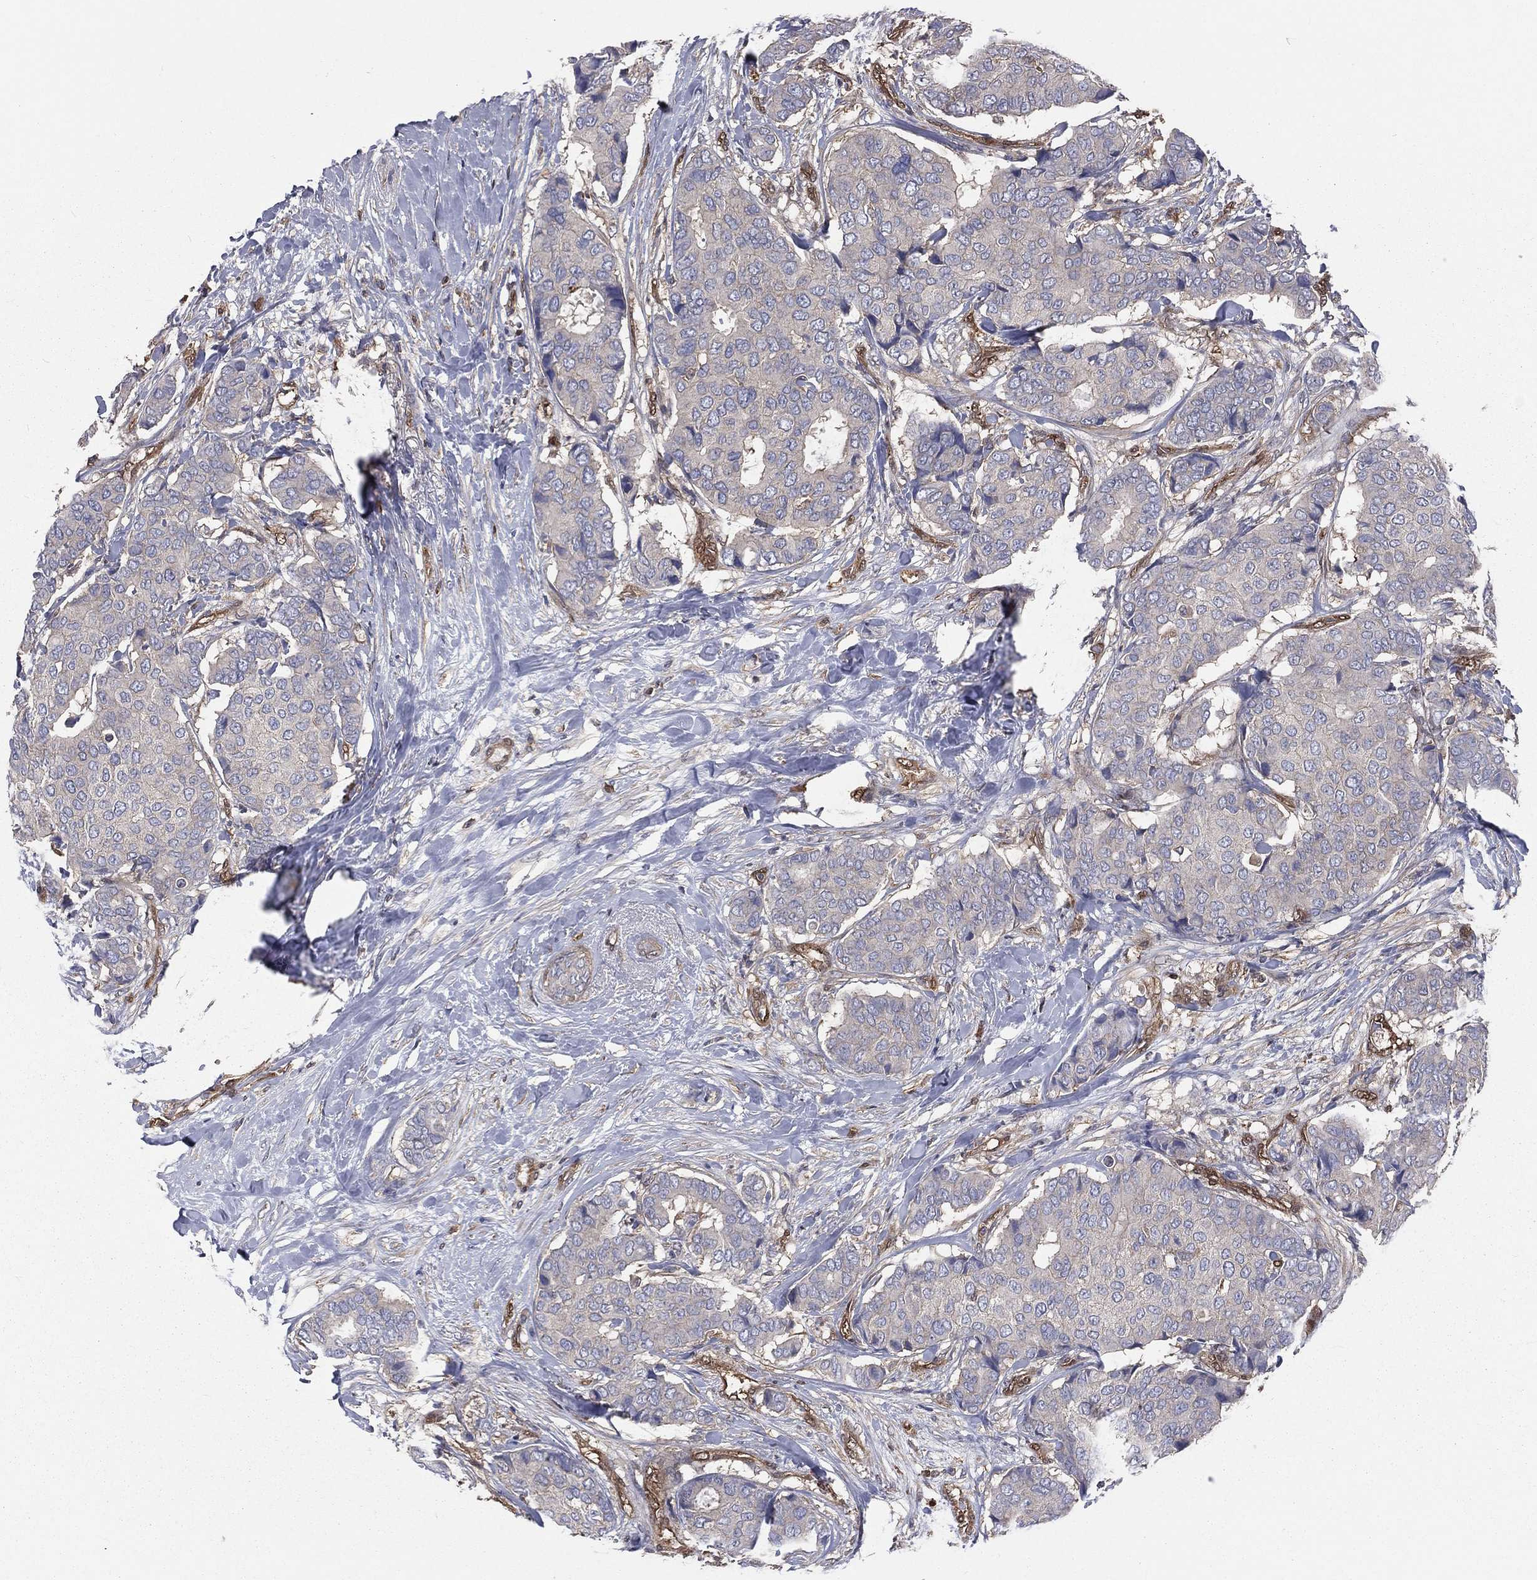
{"staining": {"intensity": "negative", "quantity": "none", "location": "none"}, "tissue": "breast cancer", "cell_type": "Tumor cells", "image_type": "cancer", "snomed": [{"axis": "morphology", "description": "Duct carcinoma"}, {"axis": "topography", "description": "Breast"}], "caption": "Tumor cells are negative for brown protein staining in breast intraductal carcinoma.", "gene": "TBC1D2", "patient": {"sex": "female", "age": 75}}